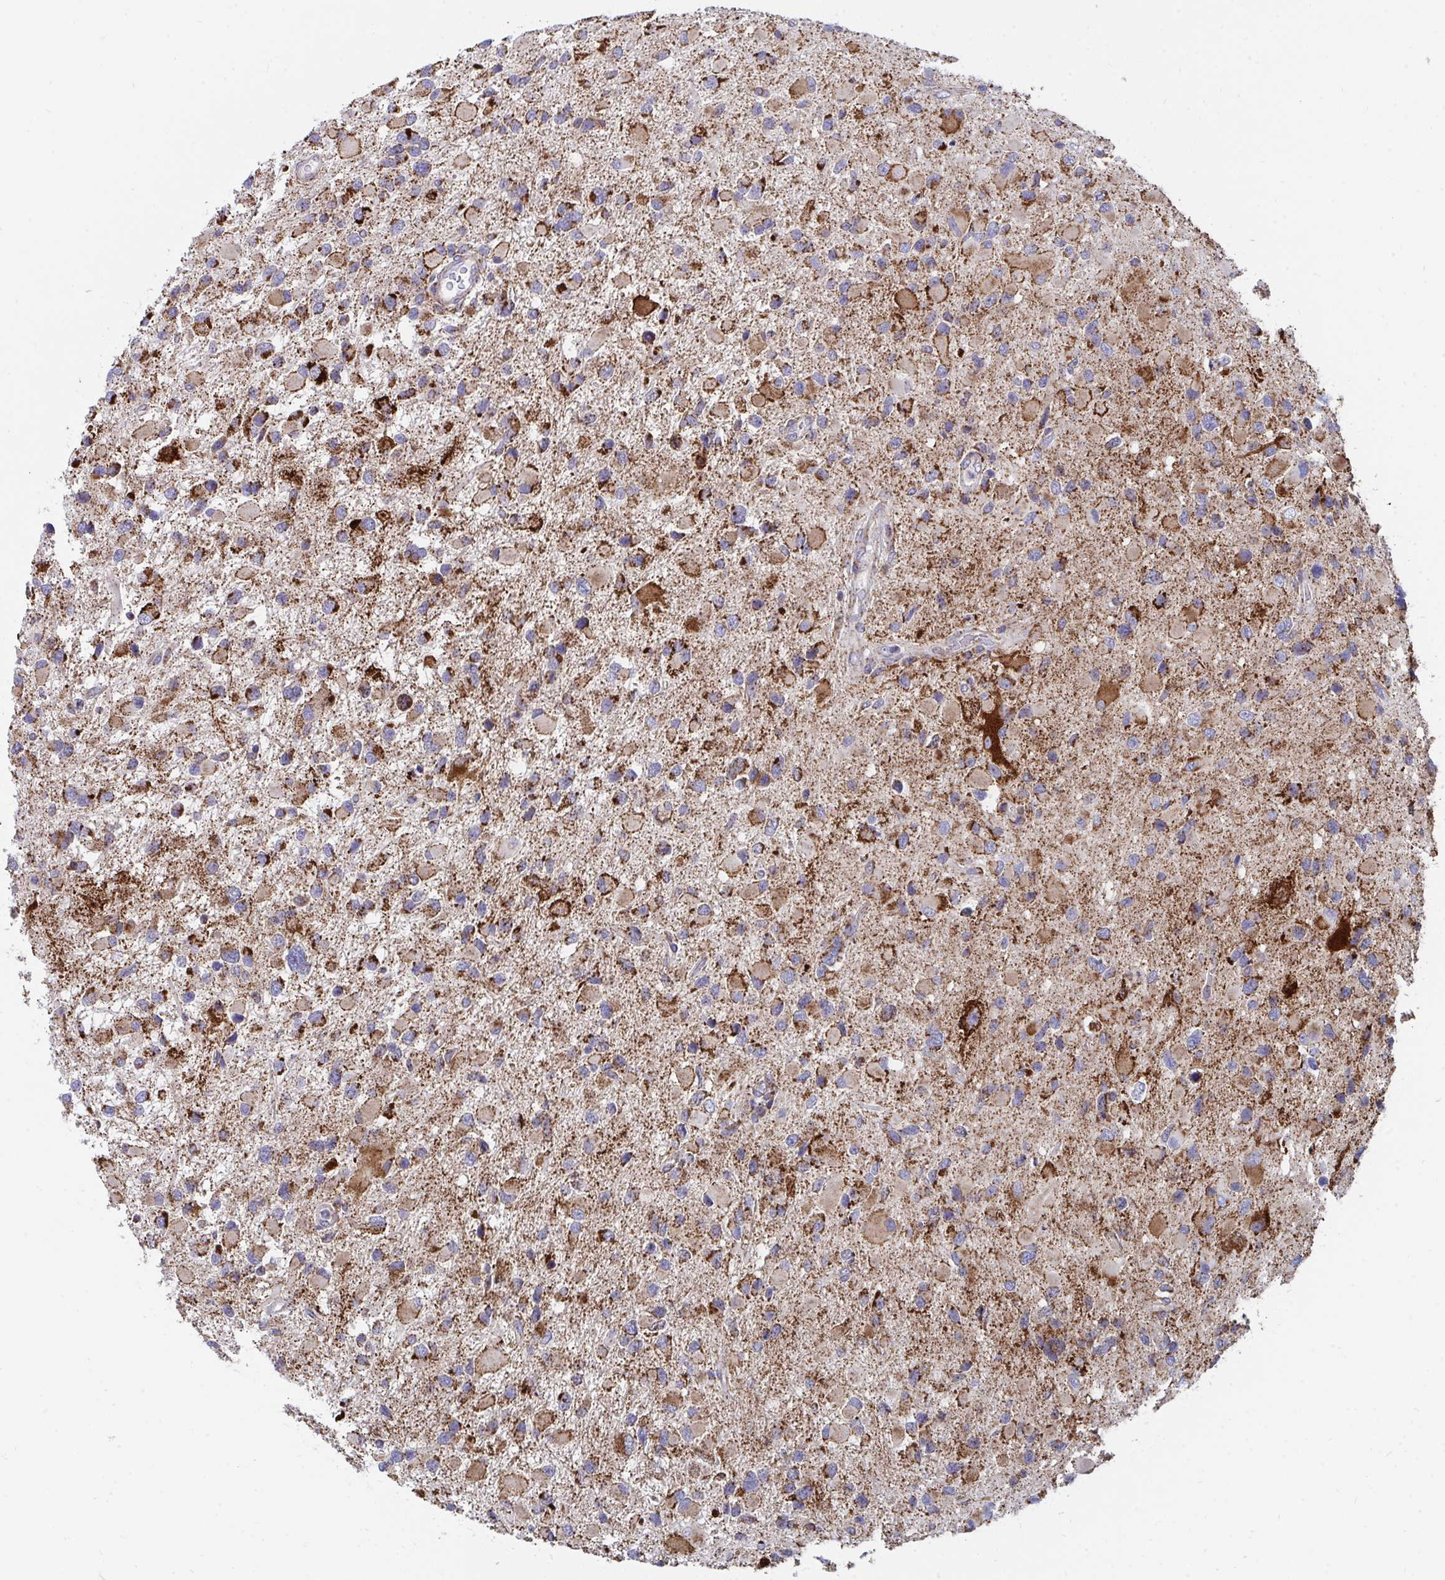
{"staining": {"intensity": "strong", "quantity": "25%-75%", "location": "cytoplasmic/membranous"}, "tissue": "glioma", "cell_type": "Tumor cells", "image_type": "cancer", "snomed": [{"axis": "morphology", "description": "Glioma, malignant, Low grade"}, {"axis": "topography", "description": "Brain"}], "caption": "Tumor cells reveal high levels of strong cytoplasmic/membranous positivity in about 25%-75% of cells in glioma.", "gene": "PC", "patient": {"sex": "female", "age": 32}}